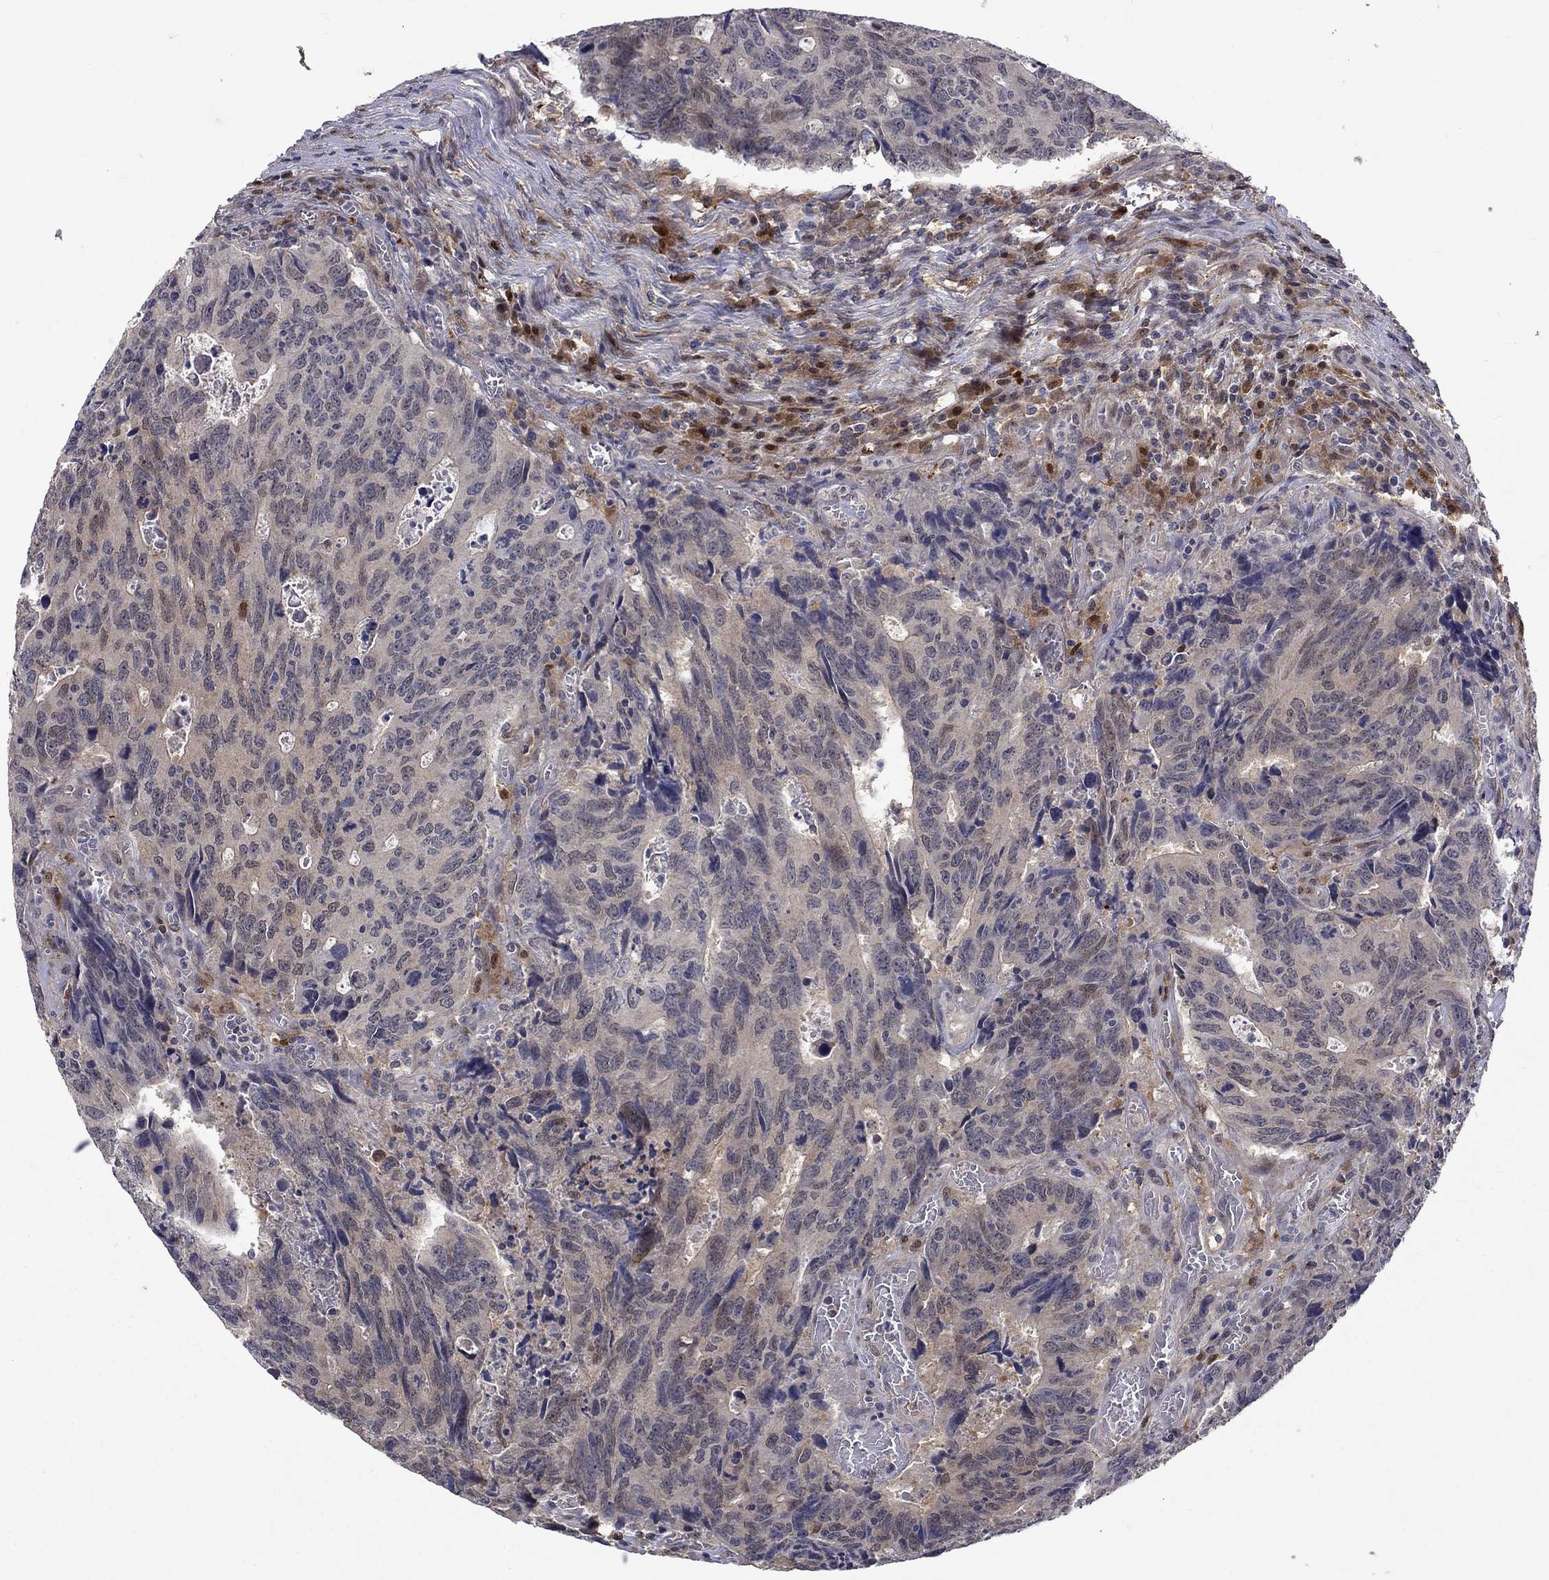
{"staining": {"intensity": "negative", "quantity": "none", "location": "none"}, "tissue": "colorectal cancer", "cell_type": "Tumor cells", "image_type": "cancer", "snomed": [{"axis": "morphology", "description": "Adenocarcinoma, NOS"}, {"axis": "topography", "description": "Colon"}], "caption": "Immunohistochemistry (IHC) of human colorectal adenocarcinoma shows no expression in tumor cells.", "gene": "CBR1", "patient": {"sex": "female", "age": 77}}